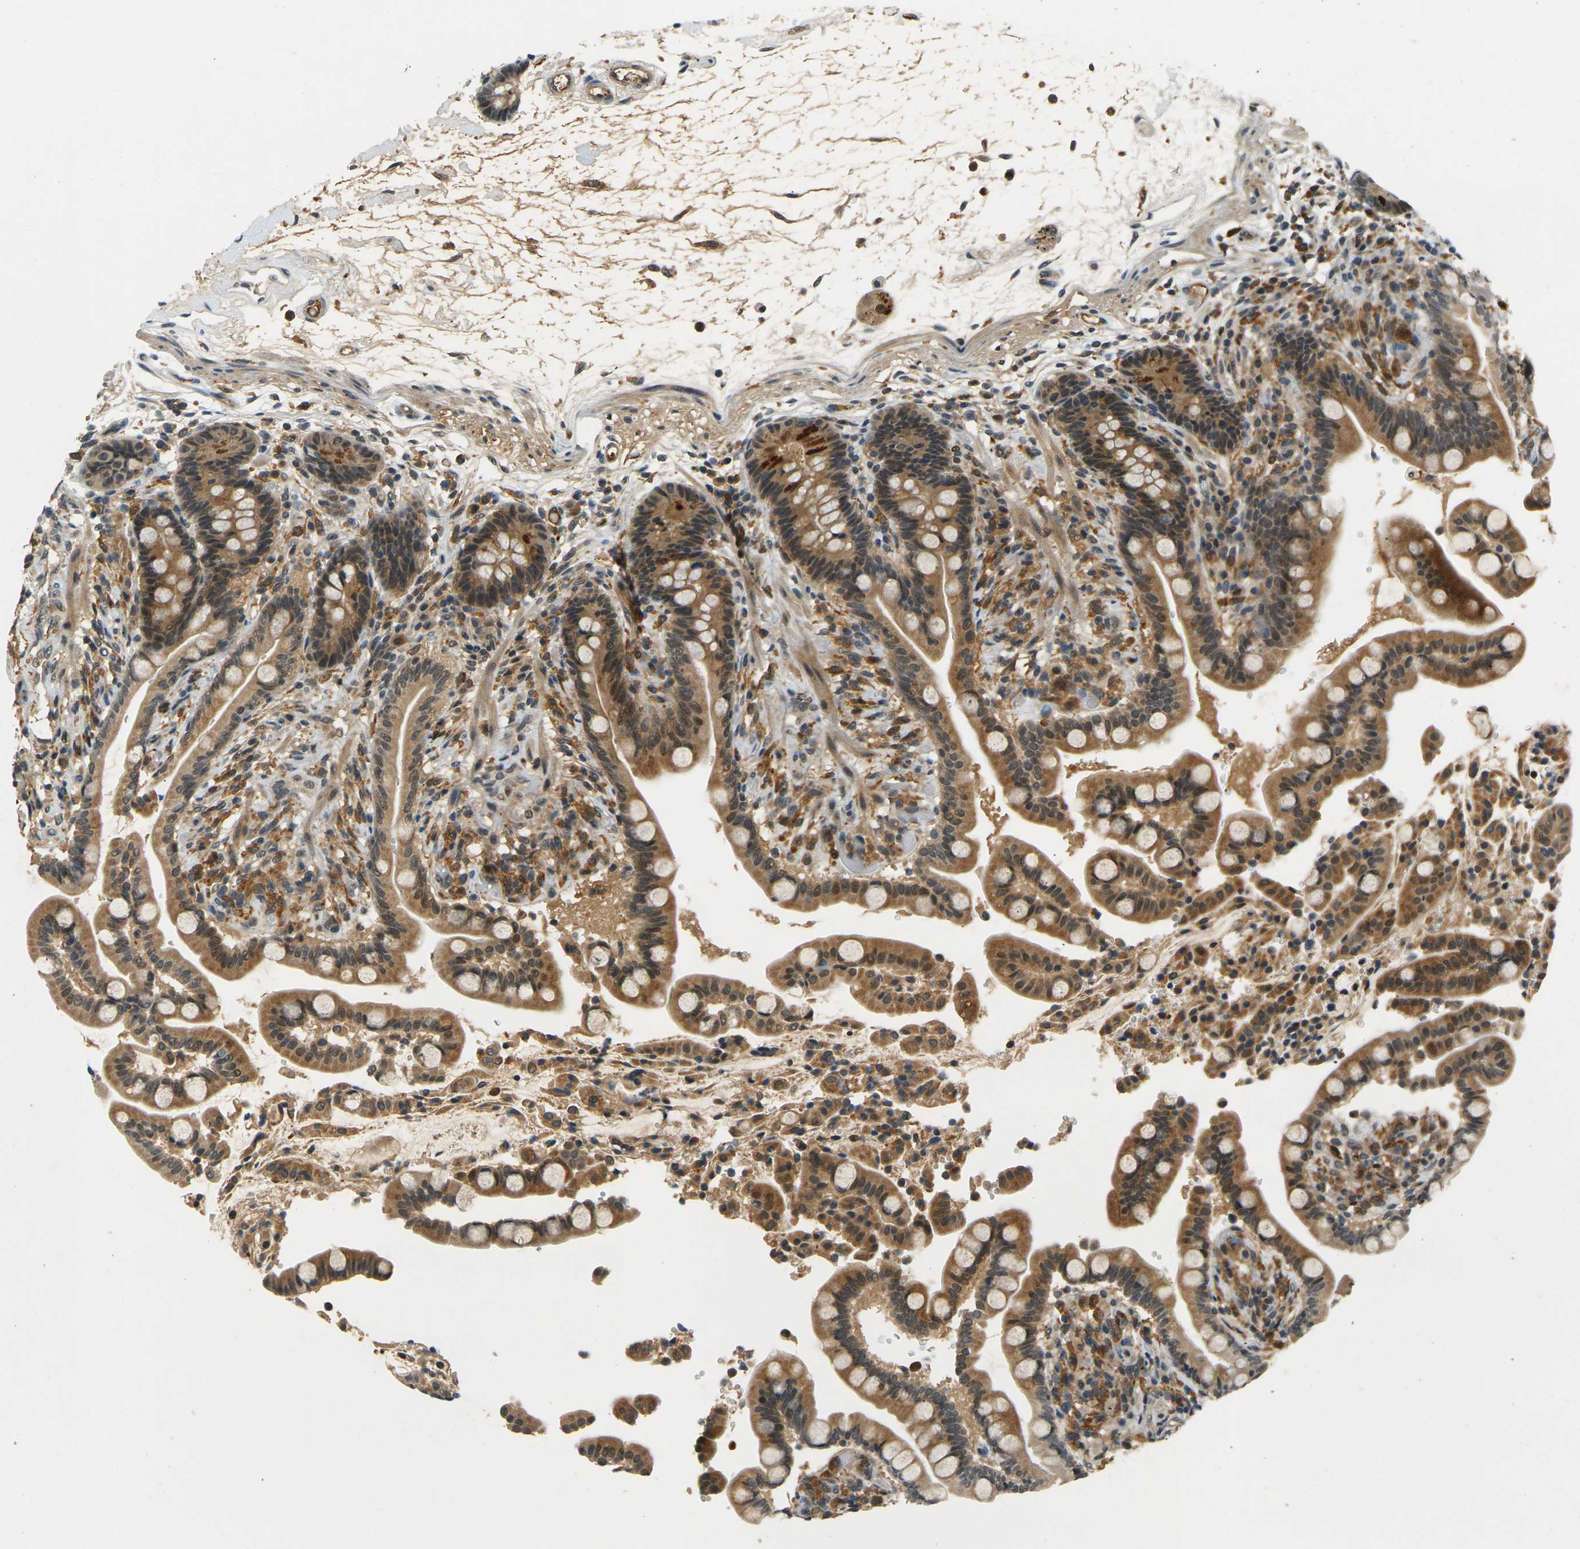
{"staining": {"intensity": "moderate", "quantity": "25%-75%", "location": "cytoplasmic/membranous"}, "tissue": "colon", "cell_type": "Endothelial cells", "image_type": "normal", "snomed": [{"axis": "morphology", "description": "Normal tissue, NOS"}, {"axis": "topography", "description": "Colon"}], "caption": "A medium amount of moderate cytoplasmic/membranous positivity is seen in about 25%-75% of endothelial cells in unremarkable colon. (DAB IHC, brown staining for protein, blue staining for nuclei).", "gene": "PIGL", "patient": {"sex": "male", "age": 73}}